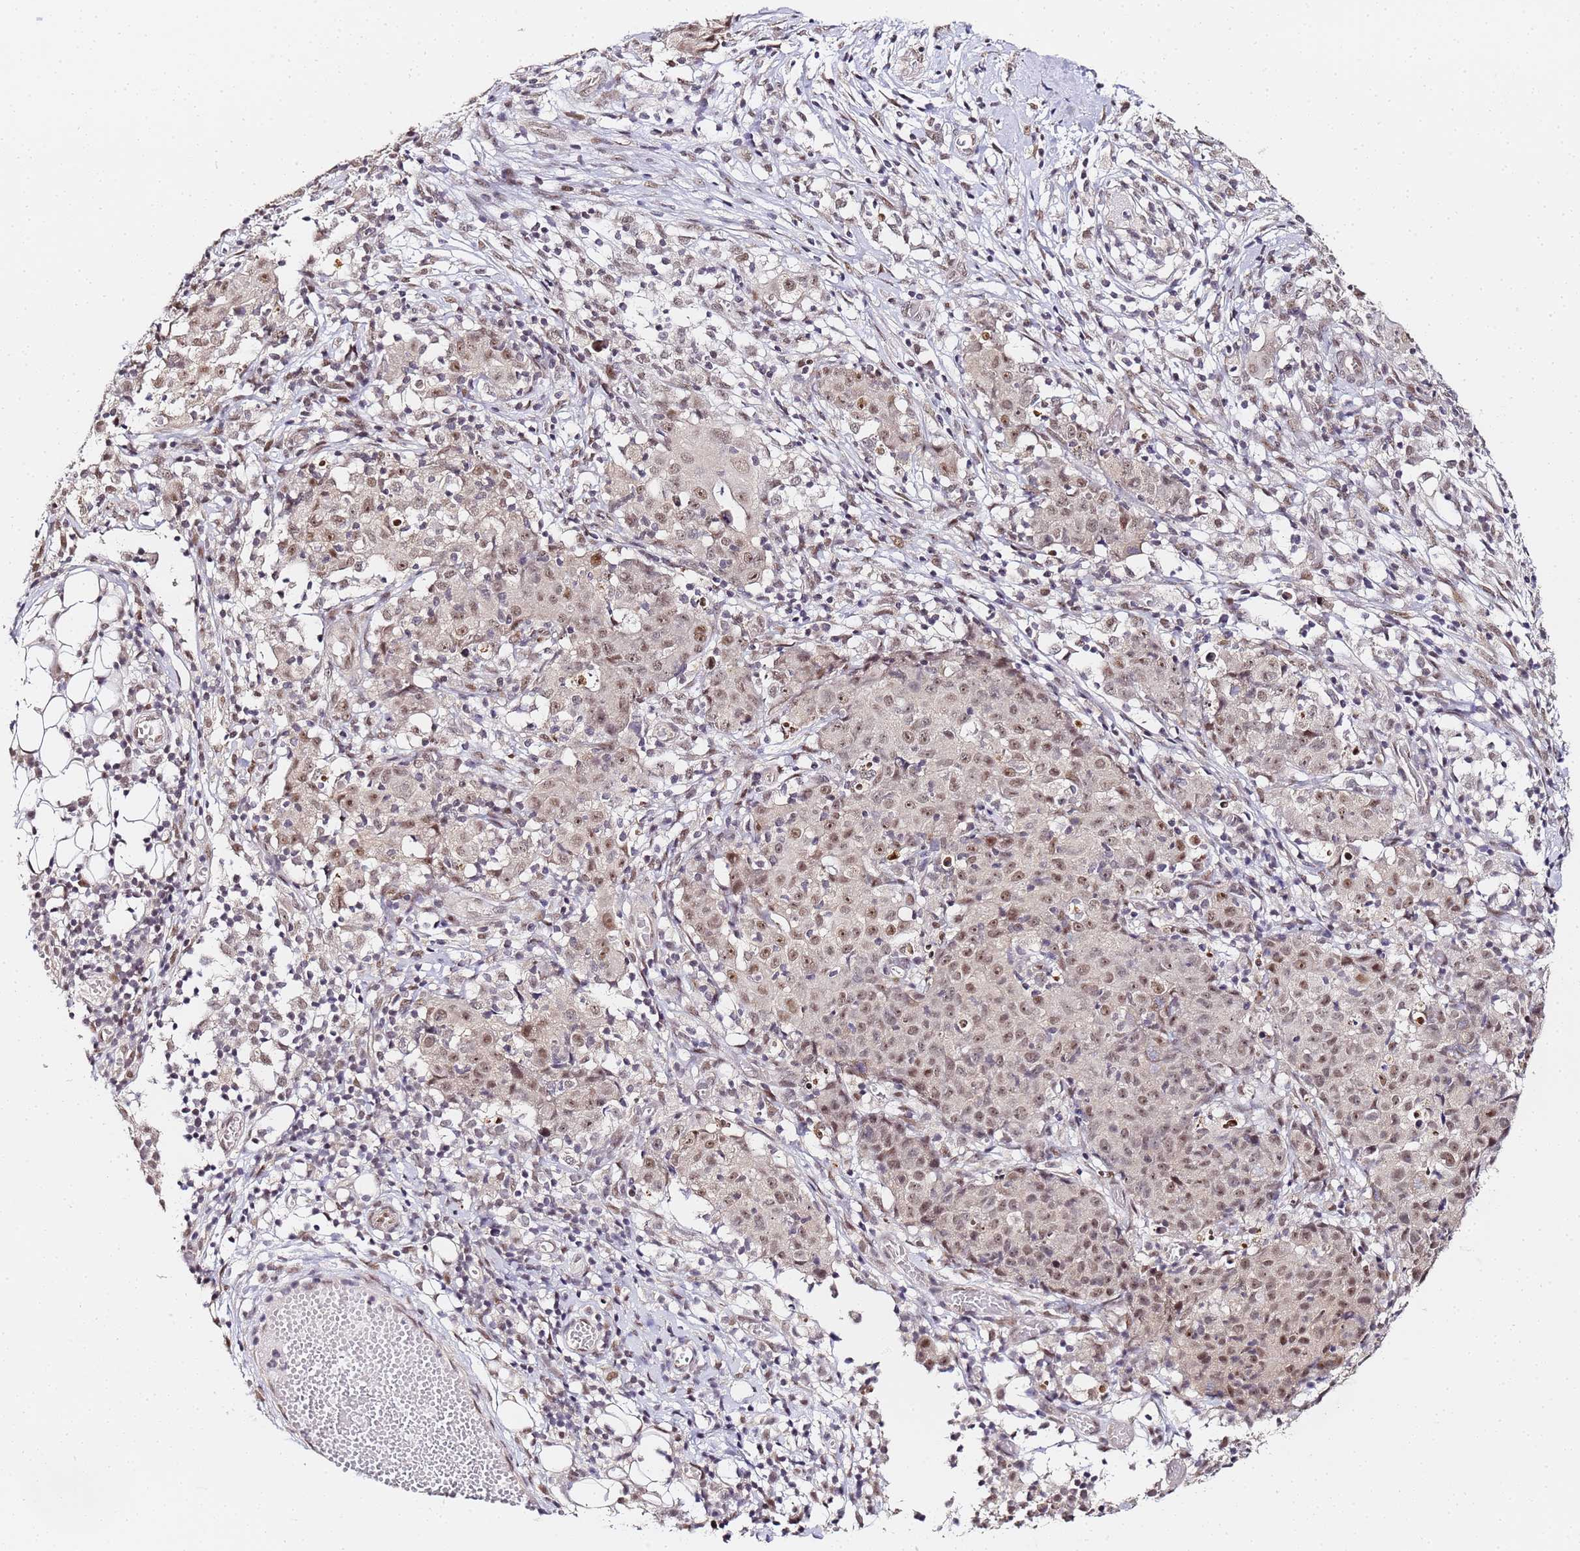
{"staining": {"intensity": "moderate", "quantity": ">75%", "location": "nuclear"}, "tissue": "ovarian cancer", "cell_type": "Tumor cells", "image_type": "cancer", "snomed": [{"axis": "morphology", "description": "Carcinoma, endometroid"}, {"axis": "topography", "description": "Ovary"}], "caption": "Brown immunohistochemical staining in ovarian endometroid carcinoma exhibits moderate nuclear positivity in approximately >75% of tumor cells.", "gene": "LSM3", "patient": {"sex": "female", "age": 42}}